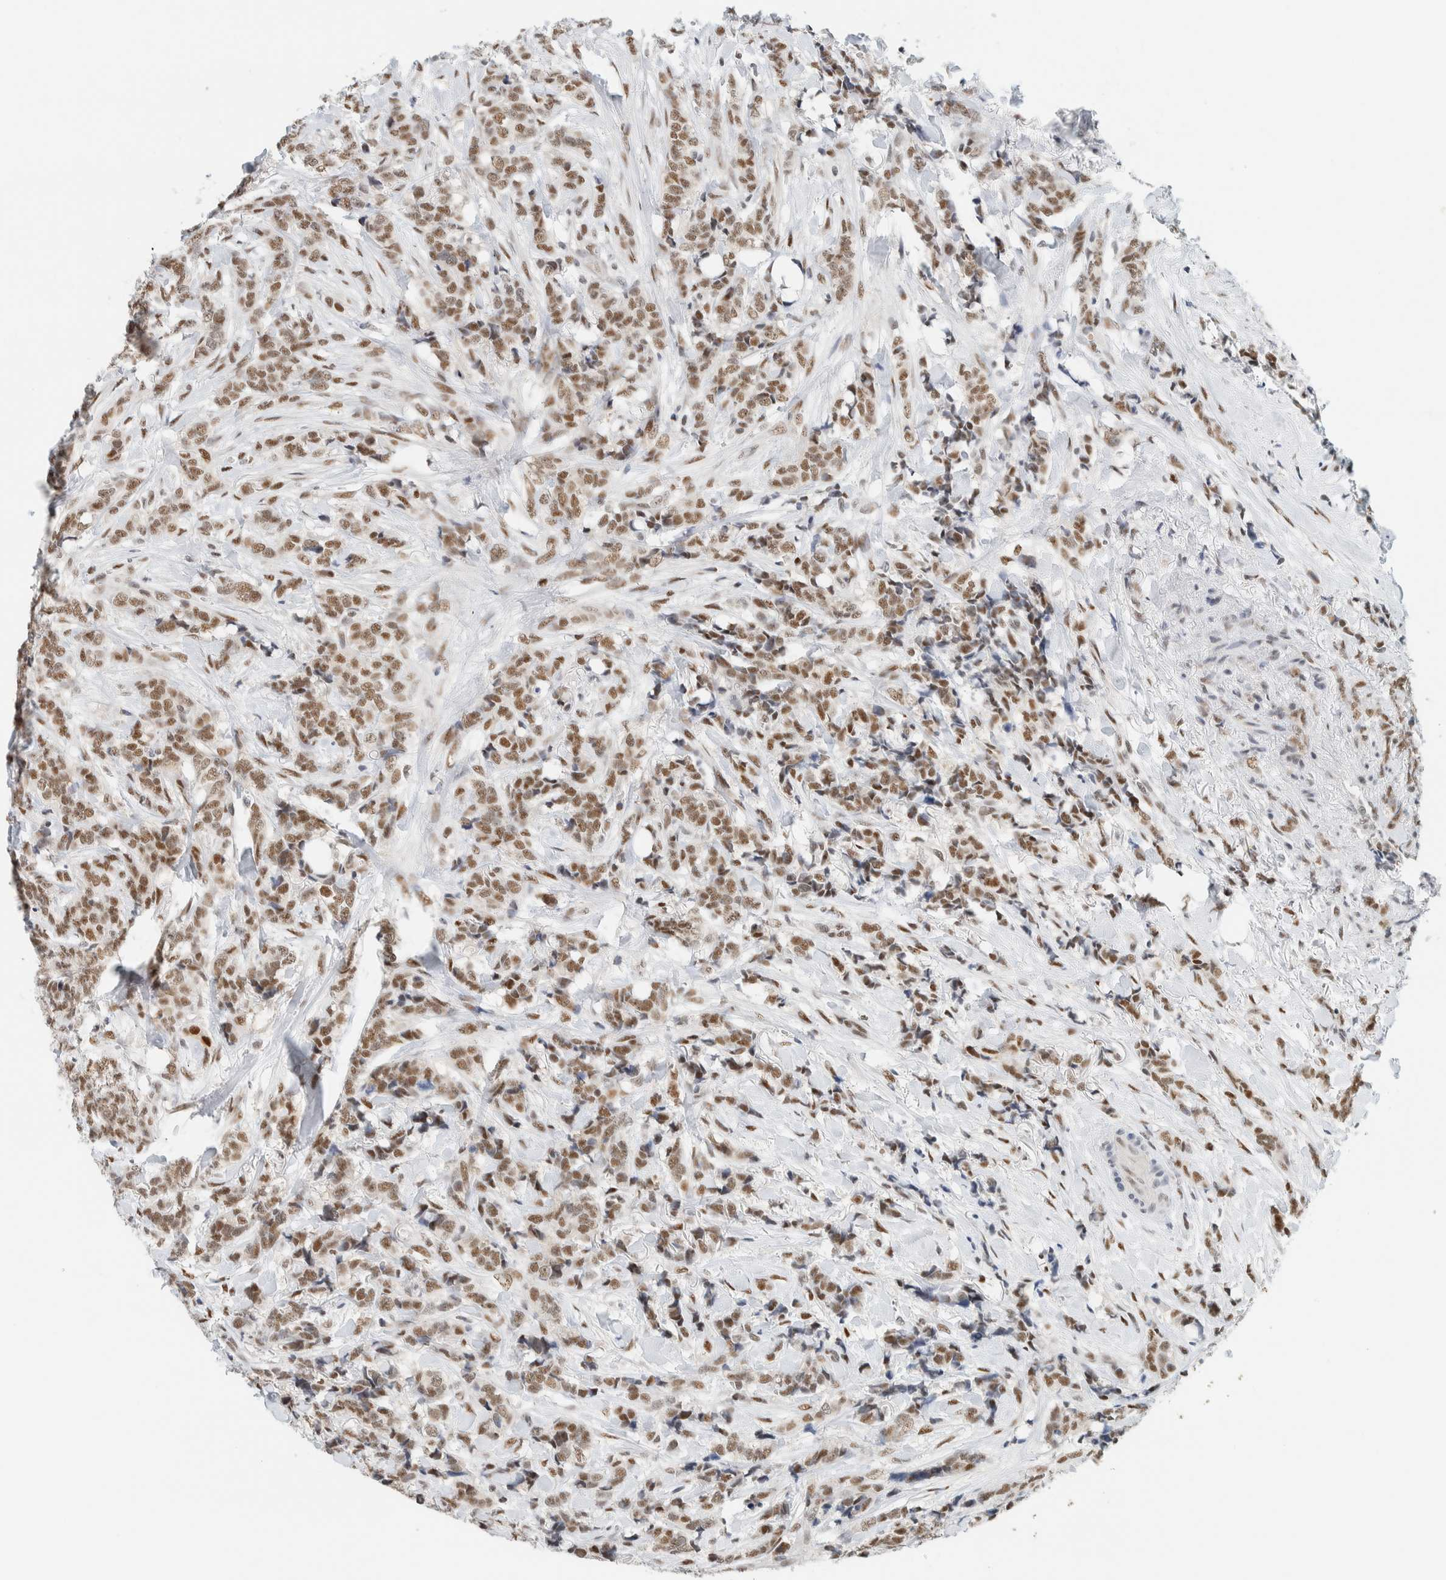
{"staining": {"intensity": "moderate", "quantity": ">75%", "location": "nuclear"}, "tissue": "breast cancer", "cell_type": "Tumor cells", "image_type": "cancer", "snomed": [{"axis": "morphology", "description": "Lobular carcinoma"}, {"axis": "topography", "description": "Skin"}, {"axis": "topography", "description": "Breast"}], "caption": "Lobular carcinoma (breast) stained with a brown dye demonstrates moderate nuclear positive expression in about >75% of tumor cells.", "gene": "ZNF683", "patient": {"sex": "female", "age": 46}}